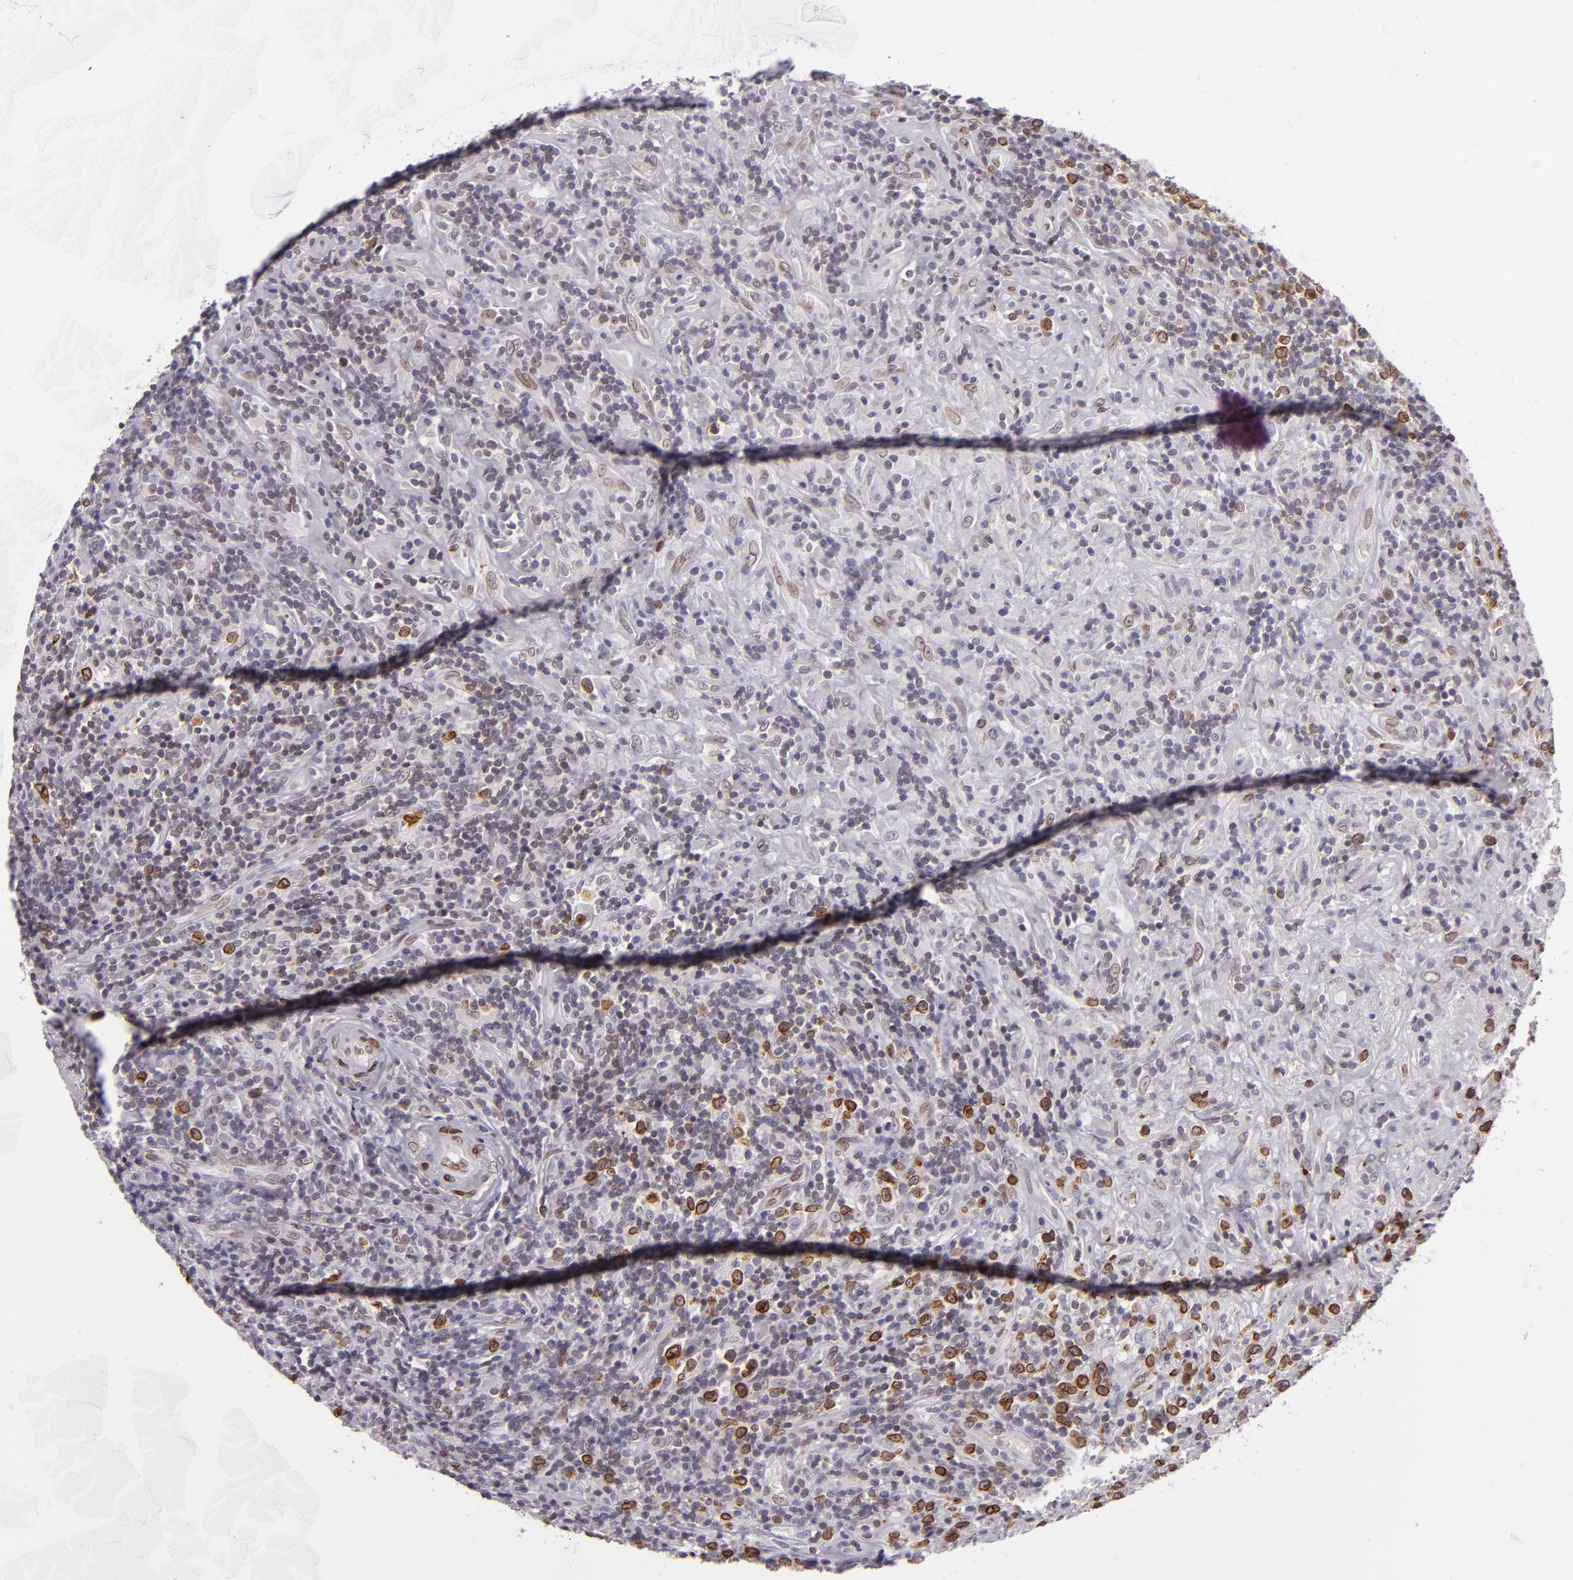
{"staining": {"intensity": "strong", "quantity": "<25%", "location": "nuclear"}, "tissue": "lymphoma", "cell_type": "Tumor cells", "image_type": "cancer", "snomed": [{"axis": "morphology", "description": "Hodgkin's disease, NOS"}, {"axis": "topography", "description": "Lymph node"}], "caption": "Strong nuclear protein expression is identified in about <25% of tumor cells in lymphoma.", "gene": "EMD", "patient": {"sex": "male", "age": 46}}